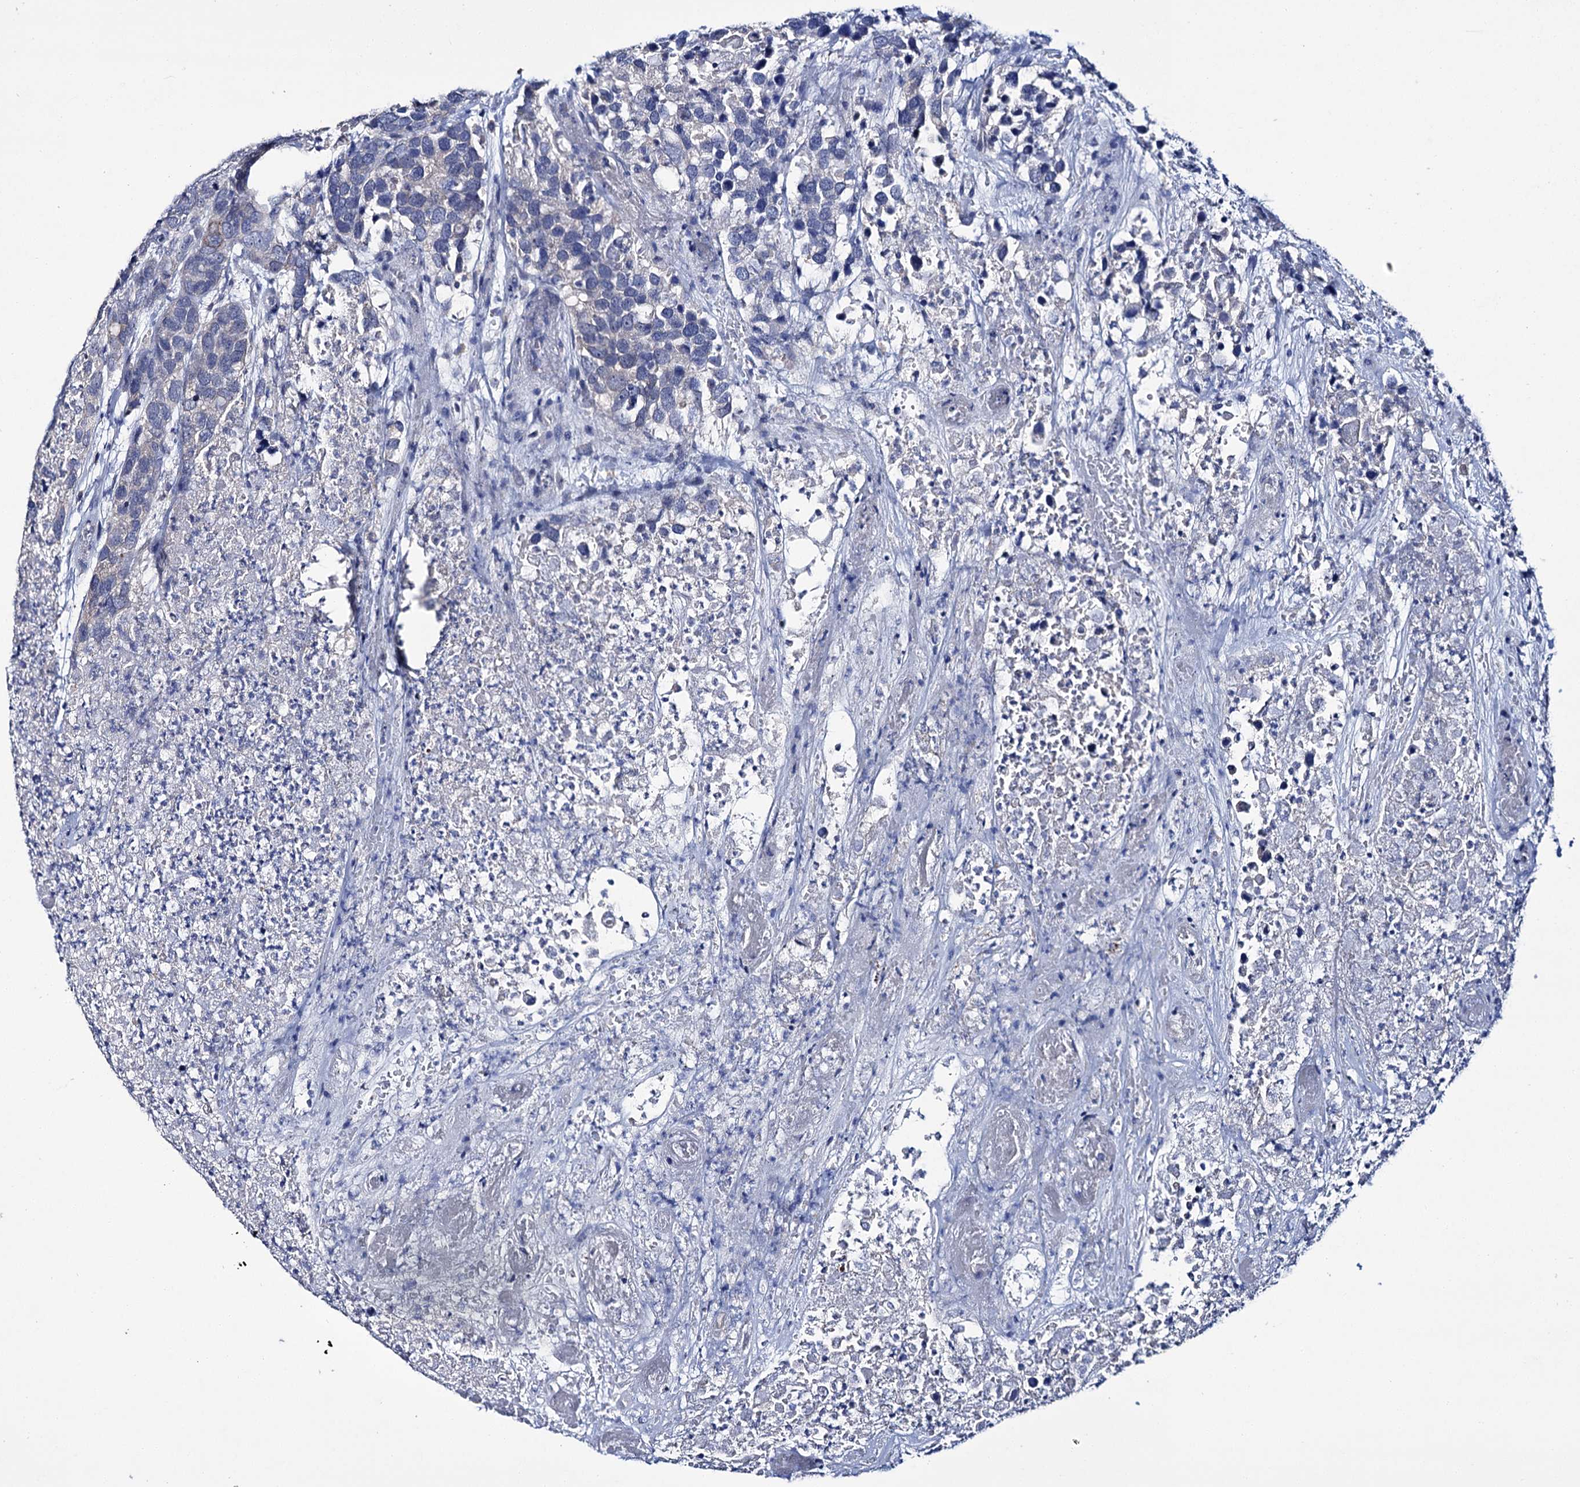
{"staining": {"intensity": "negative", "quantity": "none", "location": "none"}, "tissue": "breast cancer", "cell_type": "Tumor cells", "image_type": "cancer", "snomed": [{"axis": "morphology", "description": "Duct carcinoma"}, {"axis": "topography", "description": "Breast"}], "caption": "Tumor cells are negative for brown protein staining in breast cancer.", "gene": "LYZL4", "patient": {"sex": "female", "age": 83}}